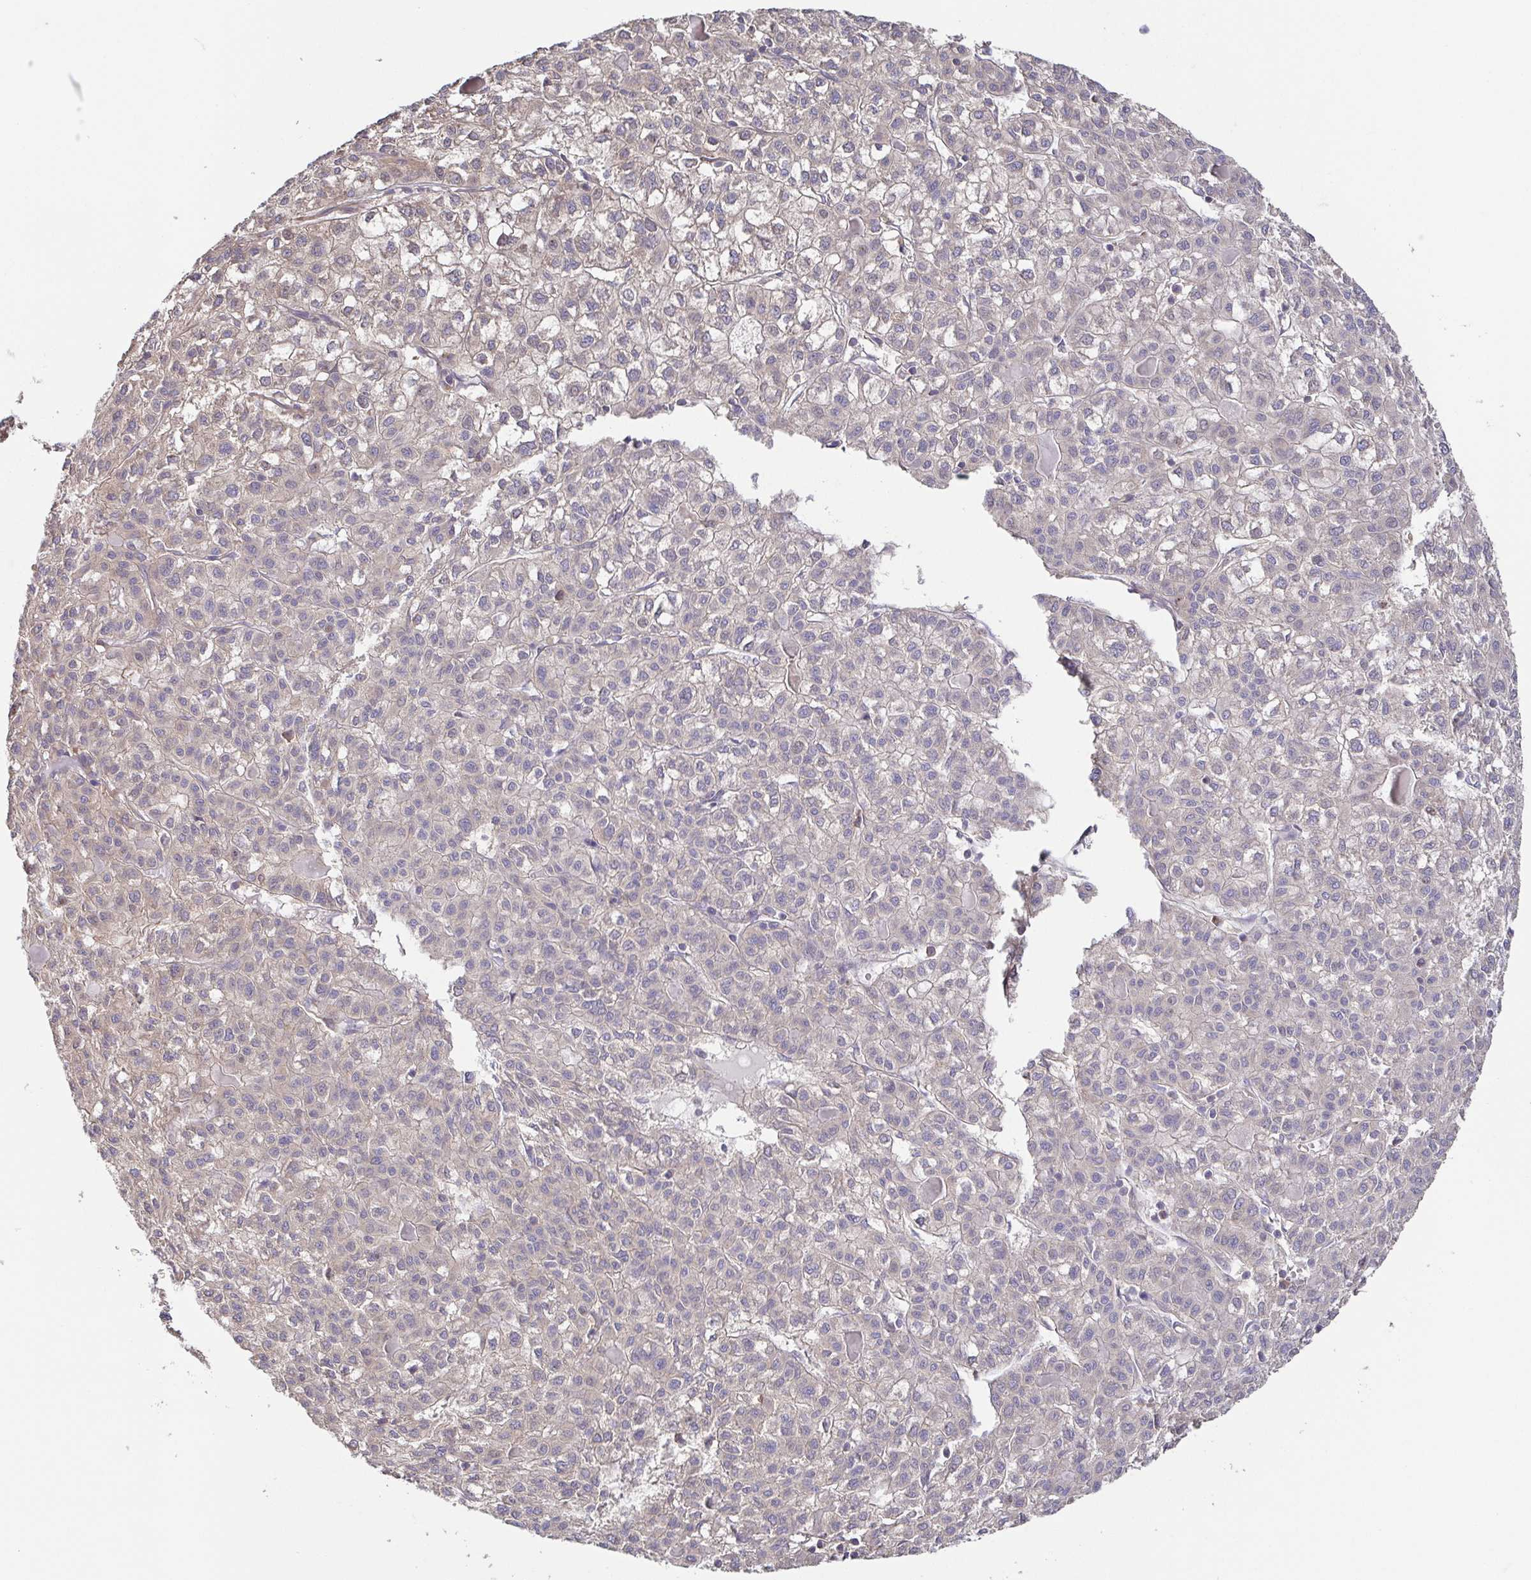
{"staining": {"intensity": "negative", "quantity": "none", "location": "none"}, "tissue": "liver cancer", "cell_type": "Tumor cells", "image_type": "cancer", "snomed": [{"axis": "morphology", "description": "Carcinoma, Hepatocellular, NOS"}, {"axis": "topography", "description": "Liver"}], "caption": "The immunohistochemistry (IHC) micrograph has no significant expression in tumor cells of liver cancer tissue.", "gene": "EIF3D", "patient": {"sex": "female", "age": 43}}